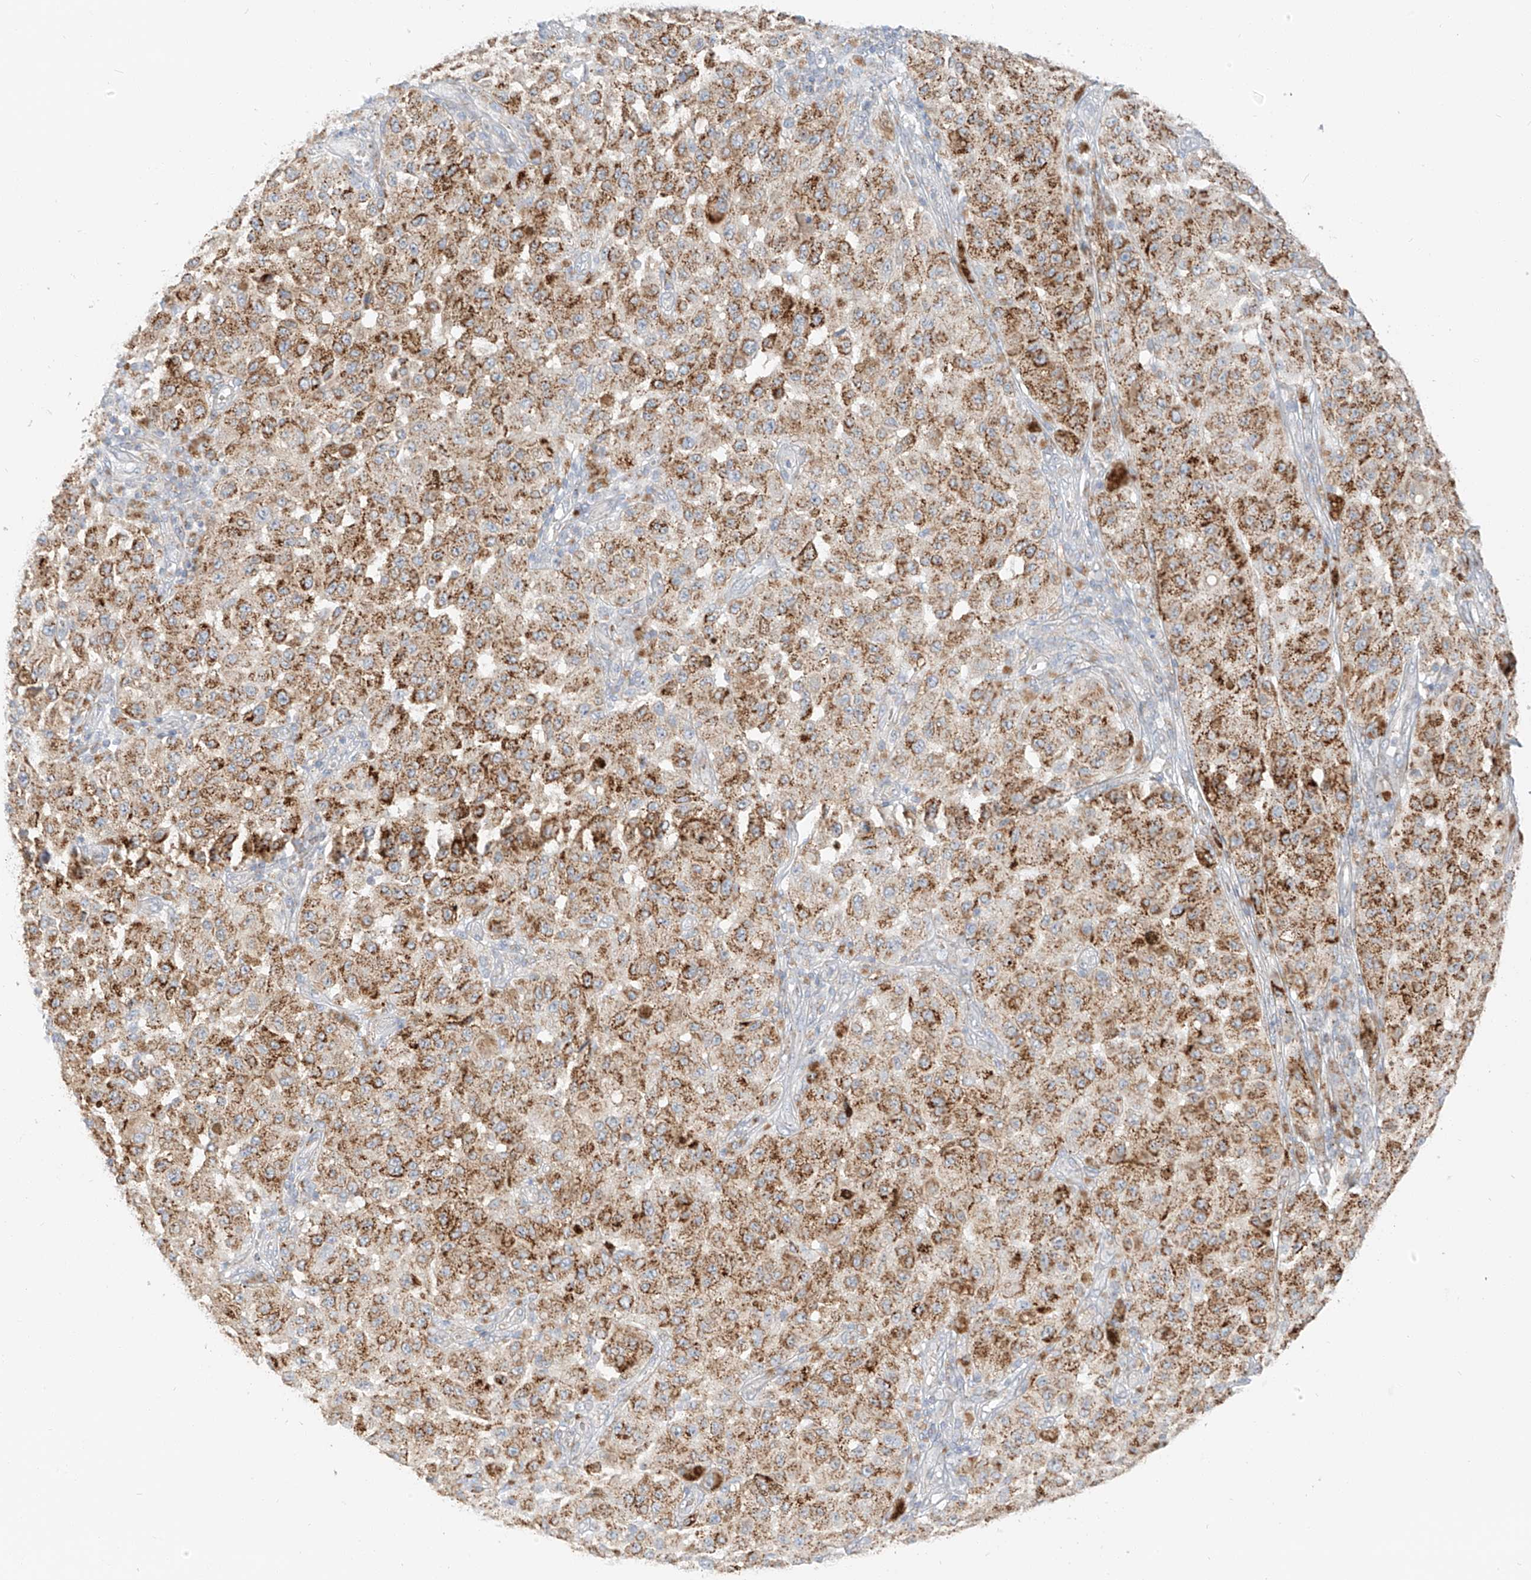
{"staining": {"intensity": "moderate", "quantity": ">75%", "location": "cytoplasmic/membranous"}, "tissue": "melanoma", "cell_type": "Tumor cells", "image_type": "cancer", "snomed": [{"axis": "morphology", "description": "Malignant melanoma, NOS"}, {"axis": "topography", "description": "Skin"}], "caption": "Melanoma was stained to show a protein in brown. There is medium levels of moderate cytoplasmic/membranous positivity in approximately >75% of tumor cells.", "gene": "SLC35F6", "patient": {"sex": "female", "age": 64}}